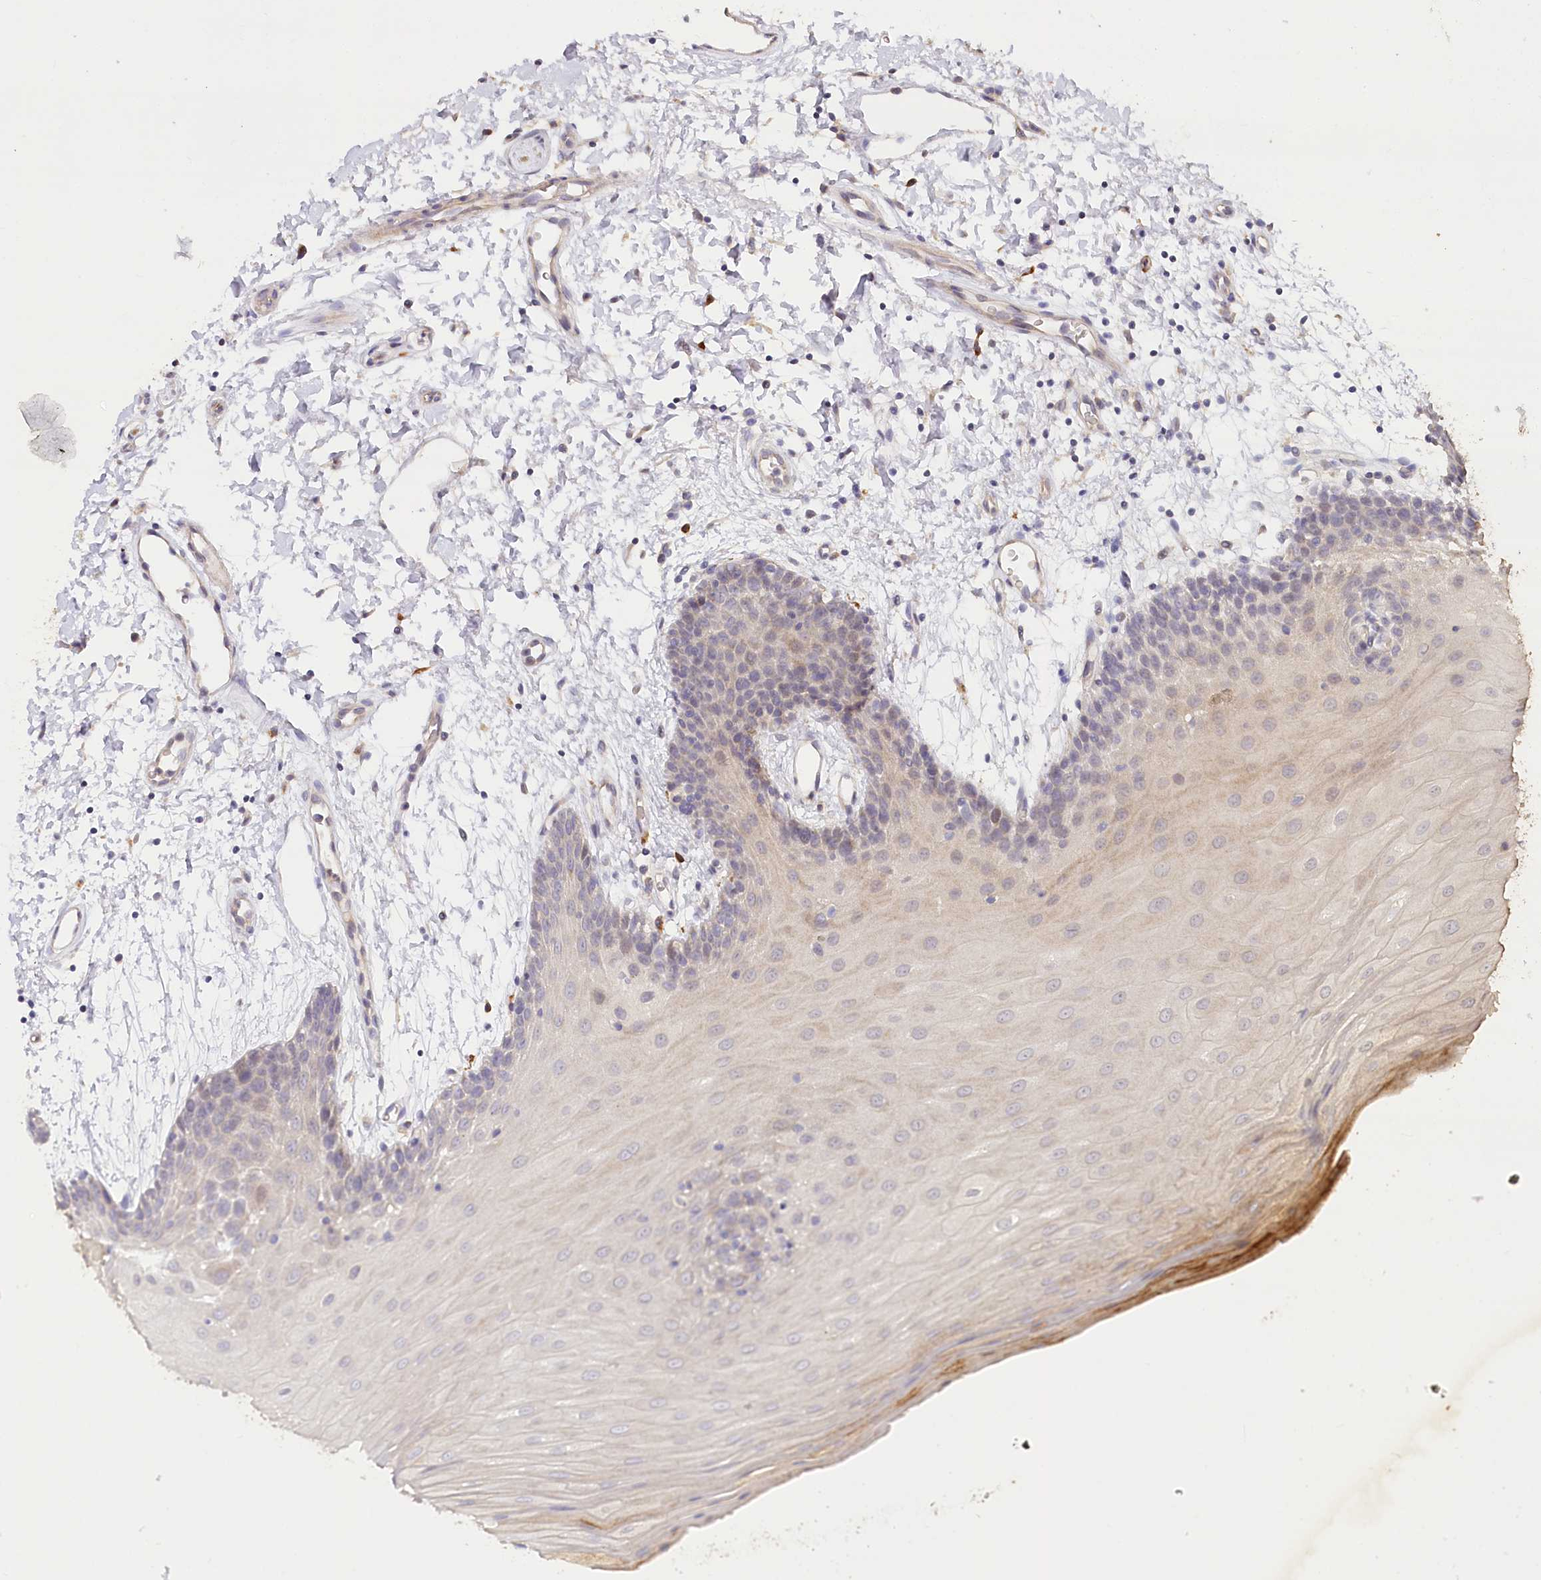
{"staining": {"intensity": "moderate", "quantity": "25%-75%", "location": "cytoplasmic/membranous"}, "tissue": "oral mucosa", "cell_type": "Squamous epithelial cells", "image_type": "normal", "snomed": [{"axis": "morphology", "description": "Normal tissue, NOS"}, {"axis": "topography", "description": "Skeletal muscle"}, {"axis": "topography", "description": "Oral tissue"}, {"axis": "topography", "description": "Salivary gland"}, {"axis": "topography", "description": "Peripheral nerve tissue"}], "caption": "Protein staining of normal oral mucosa shows moderate cytoplasmic/membranous positivity in about 25%-75% of squamous epithelial cells.", "gene": "IRAK1BP1", "patient": {"sex": "male", "age": 54}}